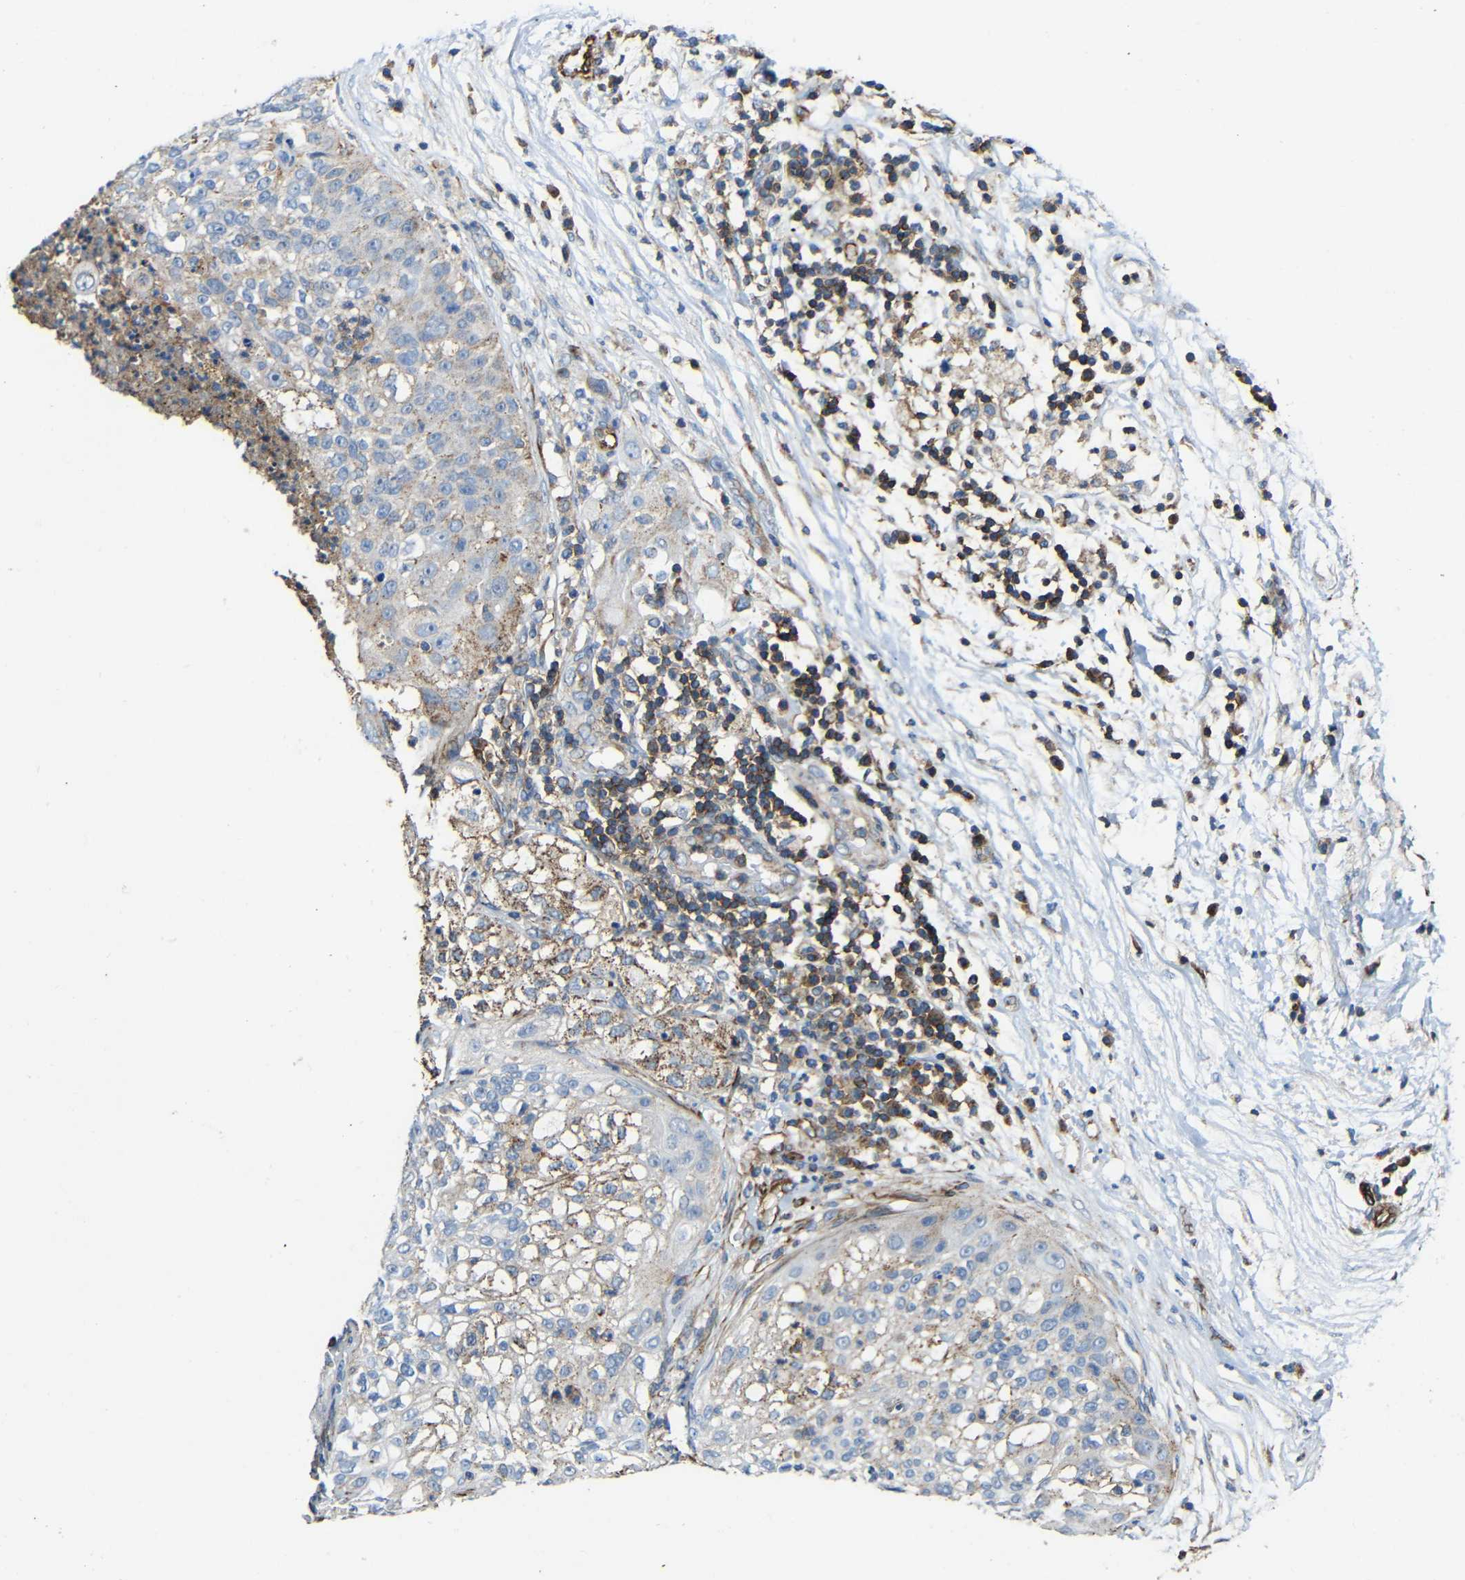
{"staining": {"intensity": "weak", "quantity": "25%-75%", "location": "cytoplasmic/membranous"}, "tissue": "lung cancer", "cell_type": "Tumor cells", "image_type": "cancer", "snomed": [{"axis": "morphology", "description": "Inflammation, NOS"}, {"axis": "morphology", "description": "Squamous cell carcinoma, NOS"}, {"axis": "topography", "description": "Lymph node"}, {"axis": "topography", "description": "Soft tissue"}, {"axis": "topography", "description": "Lung"}], "caption": "Protein staining exhibits weak cytoplasmic/membranous staining in approximately 25%-75% of tumor cells in lung cancer (squamous cell carcinoma).", "gene": "IGSF10", "patient": {"sex": "male", "age": 66}}